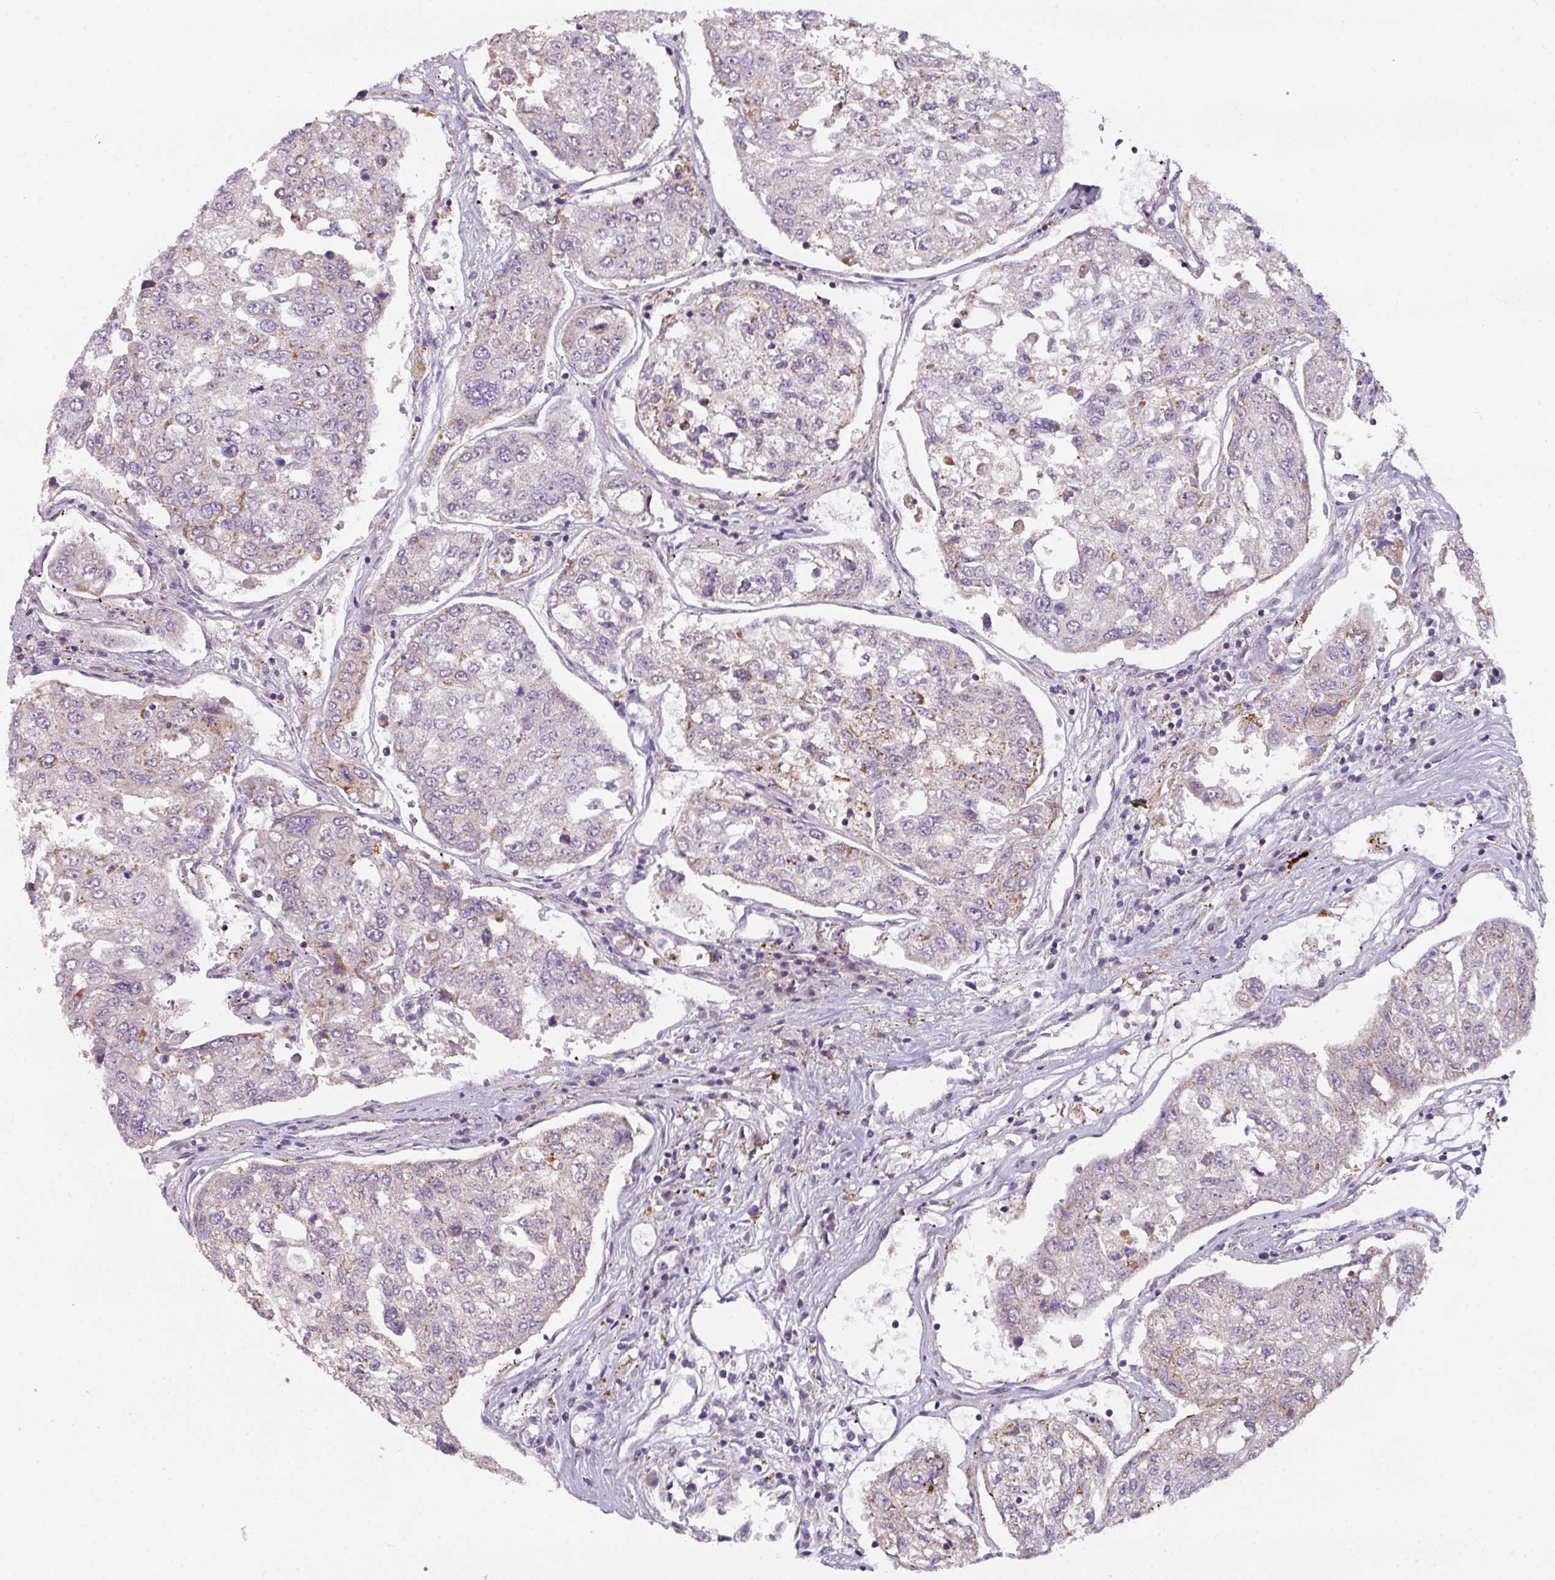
{"staining": {"intensity": "negative", "quantity": "none", "location": "none"}, "tissue": "urothelial cancer", "cell_type": "Tumor cells", "image_type": "cancer", "snomed": [{"axis": "morphology", "description": "Urothelial carcinoma, High grade"}, {"axis": "topography", "description": "Lymph node"}, {"axis": "topography", "description": "Urinary bladder"}], "caption": "IHC image of human urothelial carcinoma (high-grade) stained for a protein (brown), which demonstrates no expression in tumor cells.", "gene": "C2orf68", "patient": {"sex": "male", "age": 51}}